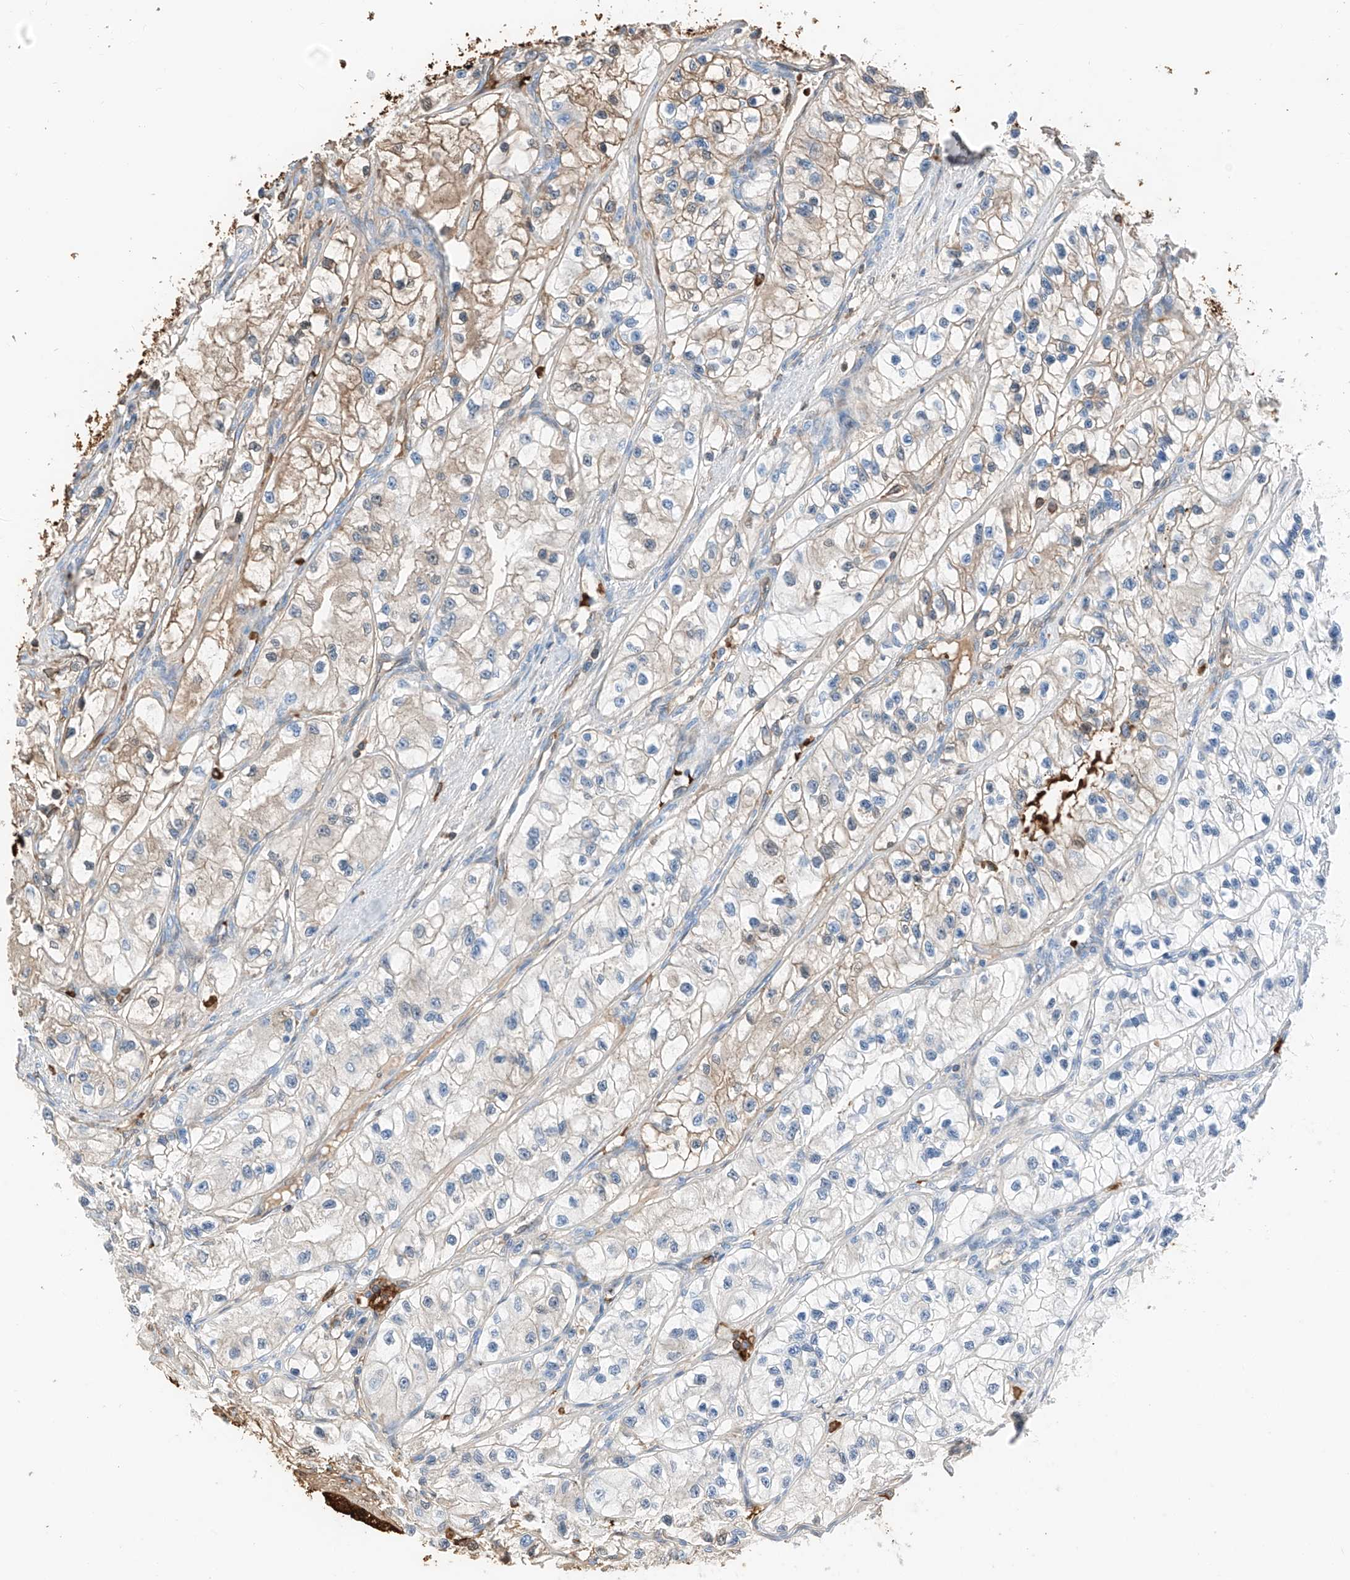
{"staining": {"intensity": "moderate", "quantity": "<25%", "location": "cytoplasmic/membranous"}, "tissue": "renal cancer", "cell_type": "Tumor cells", "image_type": "cancer", "snomed": [{"axis": "morphology", "description": "Adenocarcinoma, NOS"}, {"axis": "topography", "description": "Kidney"}], "caption": "Renal cancer was stained to show a protein in brown. There is low levels of moderate cytoplasmic/membranous expression in approximately <25% of tumor cells.", "gene": "PRSS23", "patient": {"sex": "female", "age": 57}}